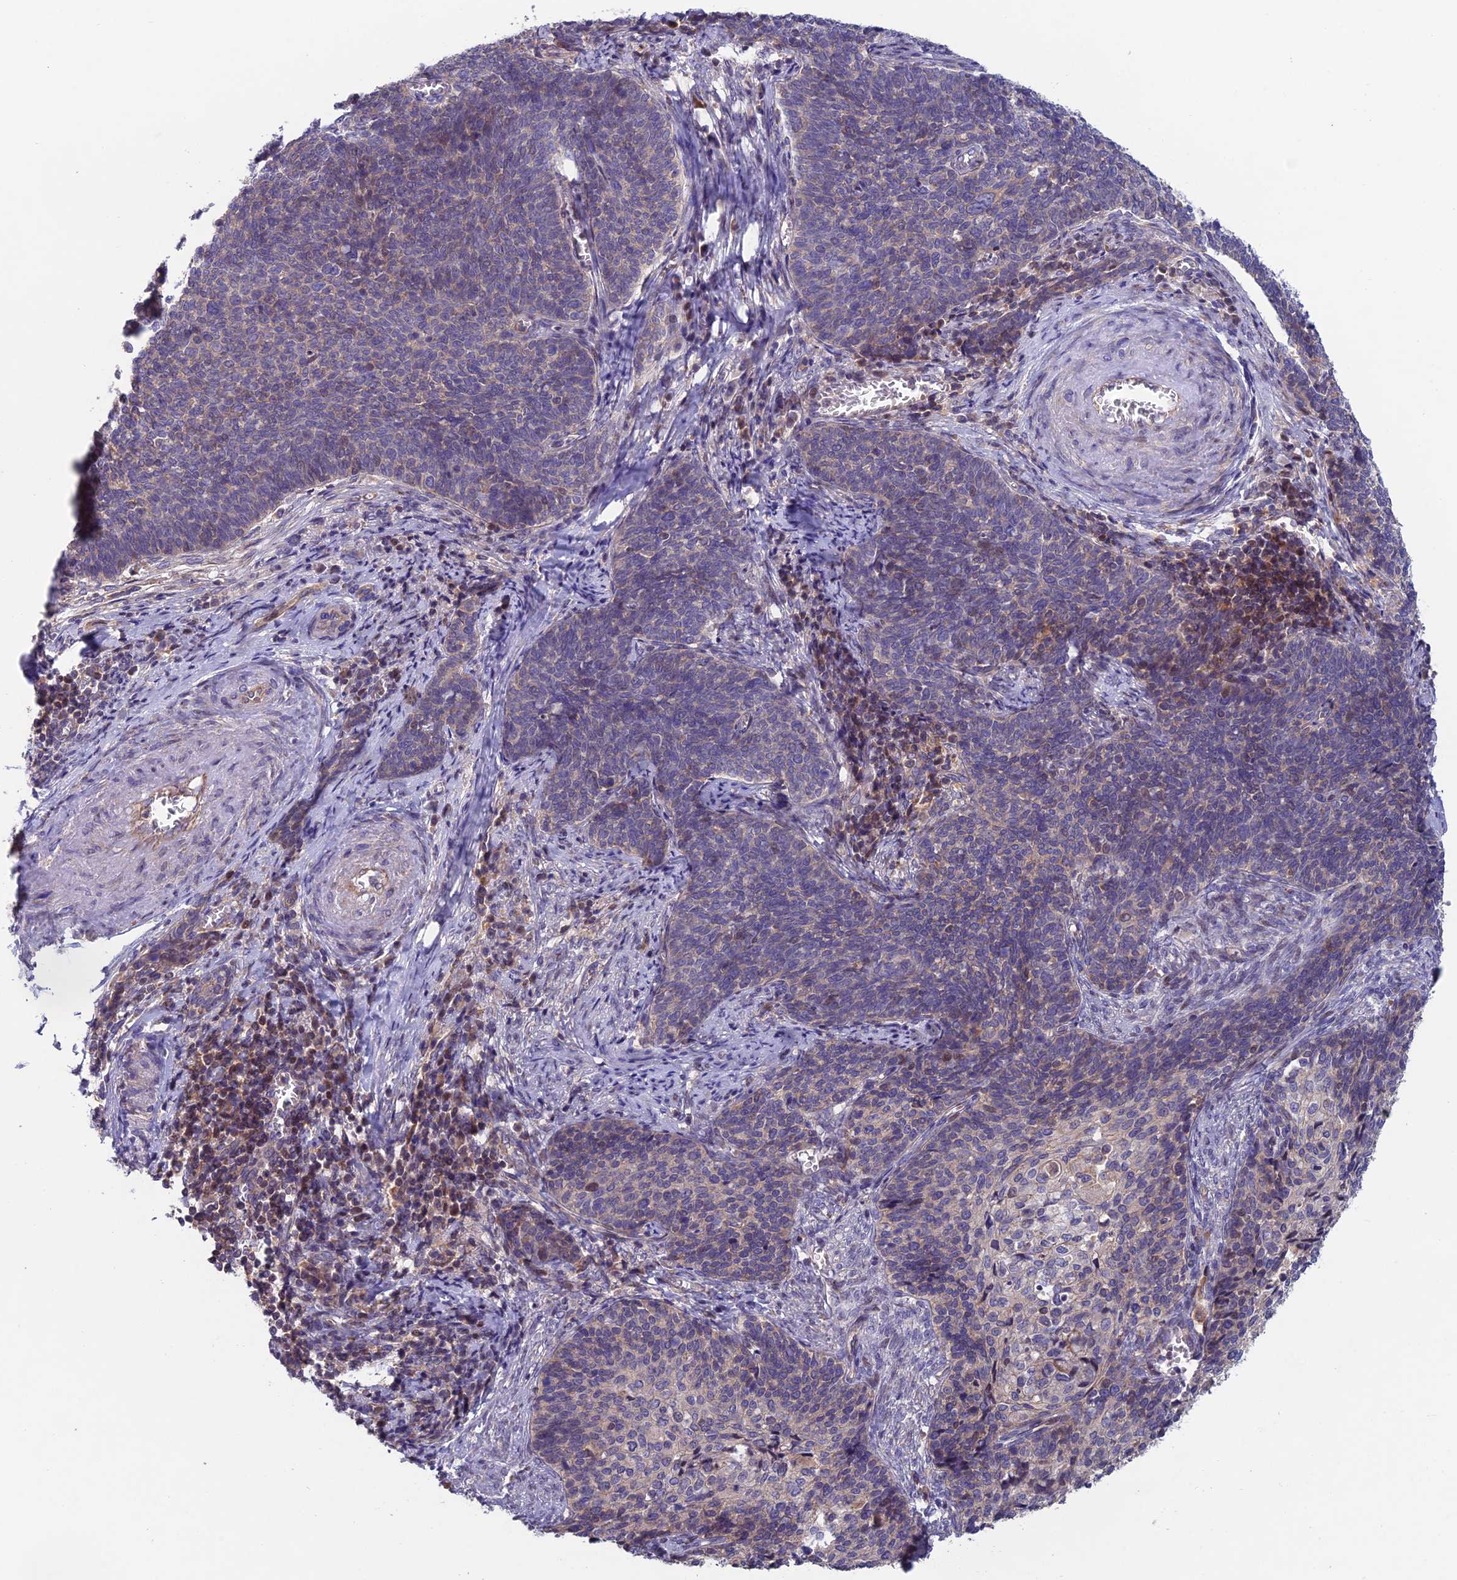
{"staining": {"intensity": "negative", "quantity": "none", "location": "none"}, "tissue": "cervical cancer", "cell_type": "Tumor cells", "image_type": "cancer", "snomed": [{"axis": "morphology", "description": "Squamous cell carcinoma, NOS"}, {"axis": "topography", "description": "Cervix"}], "caption": "Tumor cells are negative for brown protein staining in cervical cancer.", "gene": "USP37", "patient": {"sex": "female", "age": 39}}